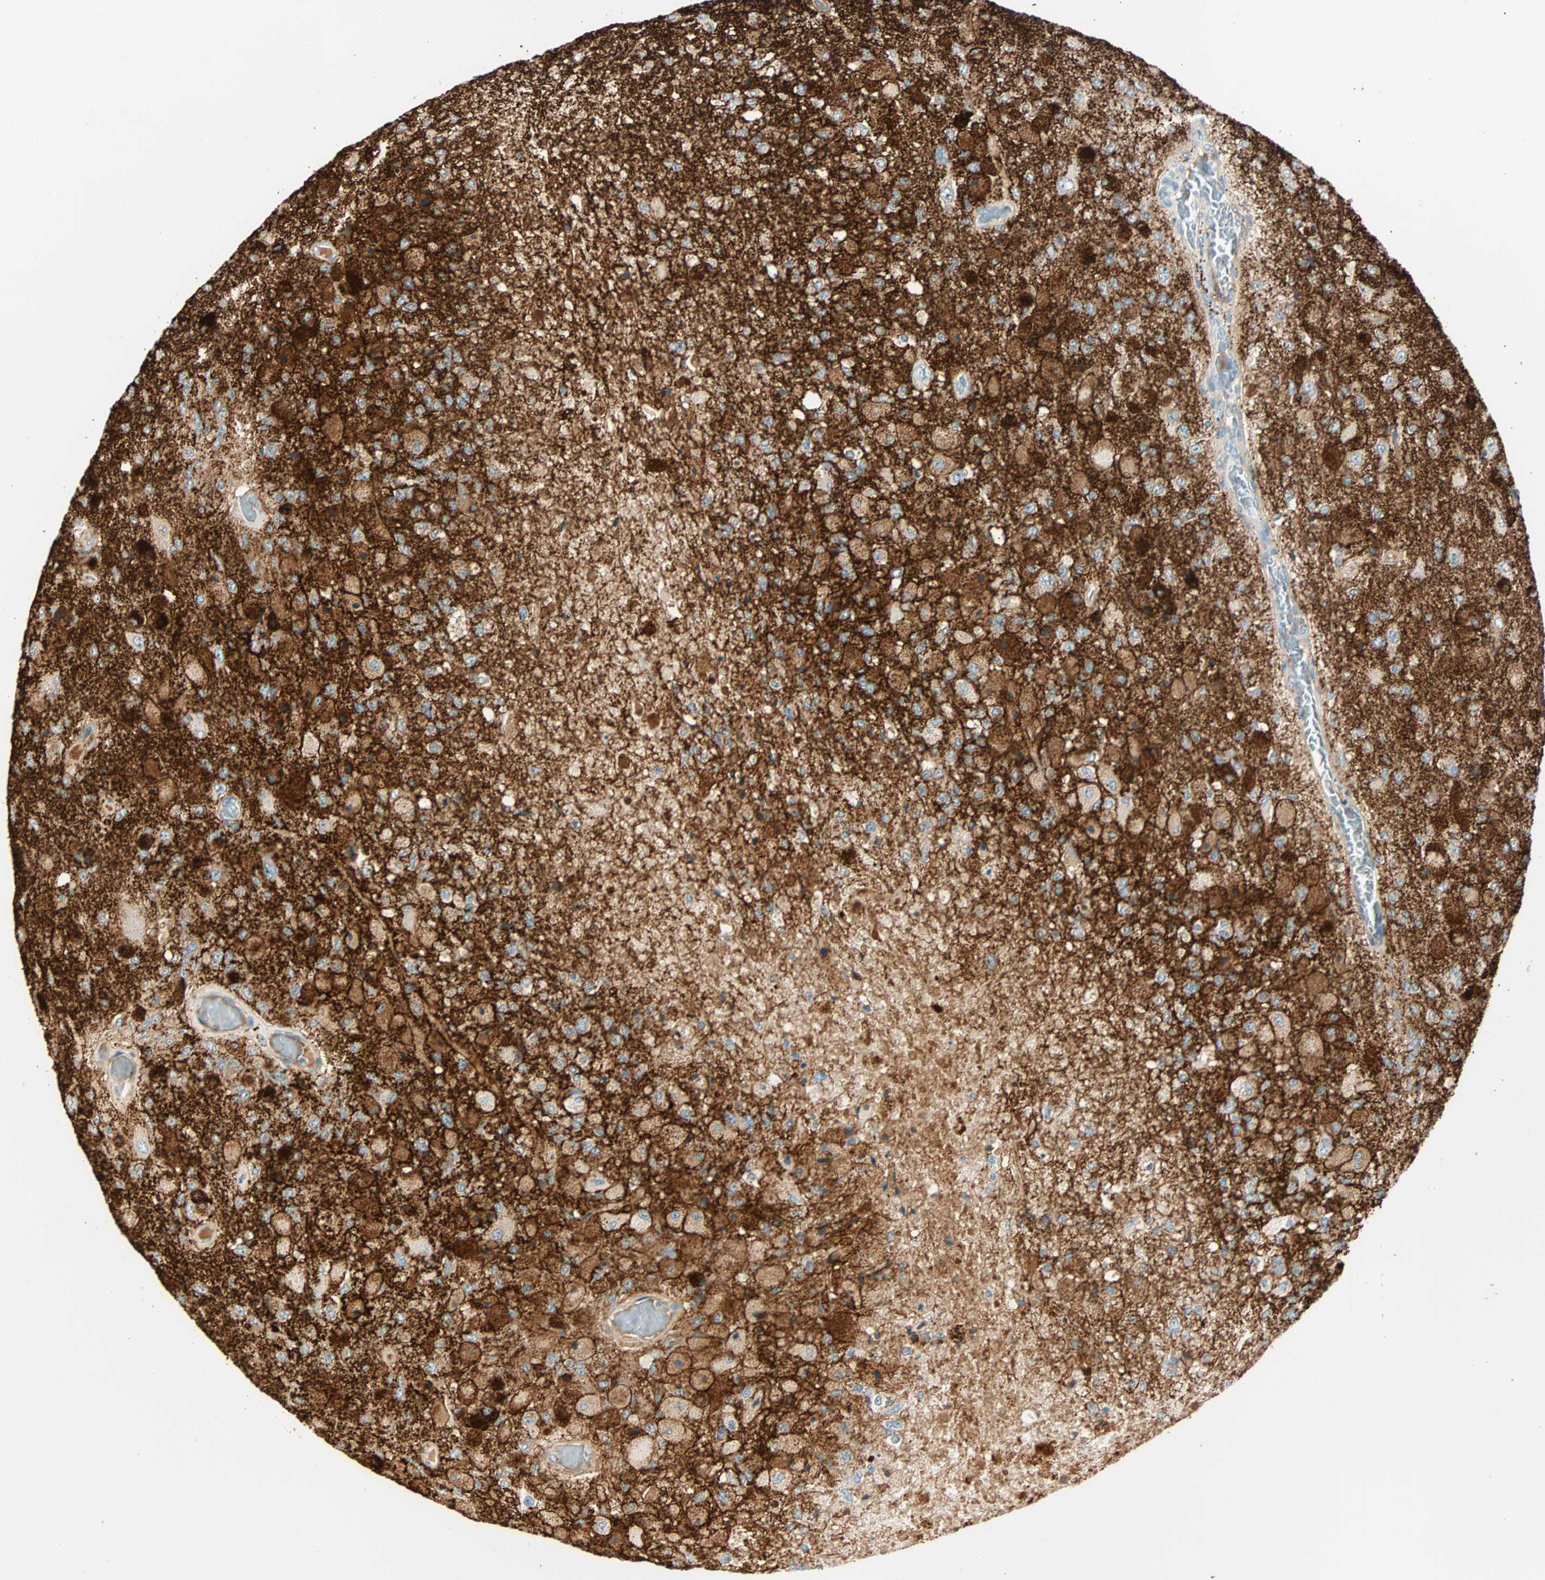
{"staining": {"intensity": "strong", "quantity": "25%-75%", "location": "cytoplasmic/membranous"}, "tissue": "glioma", "cell_type": "Tumor cells", "image_type": "cancer", "snomed": [{"axis": "morphology", "description": "Normal tissue, NOS"}, {"axis": "morphology", "description": "Glioma, malignant, High grade"}, {"axis": "topography", "description": "Cerebral cortex"}], "caption": "The immunohistochemical stain labels strong cytoplasmic/membranous staining in tumor cells of glioma tissue. The protein of interest is stained brown, and the nuclei are stained in blue (DAB IHC with brightfield microscopy, high magnification).", "gene": "BCAN", "patient": {"sex": "male", "age": 77}}